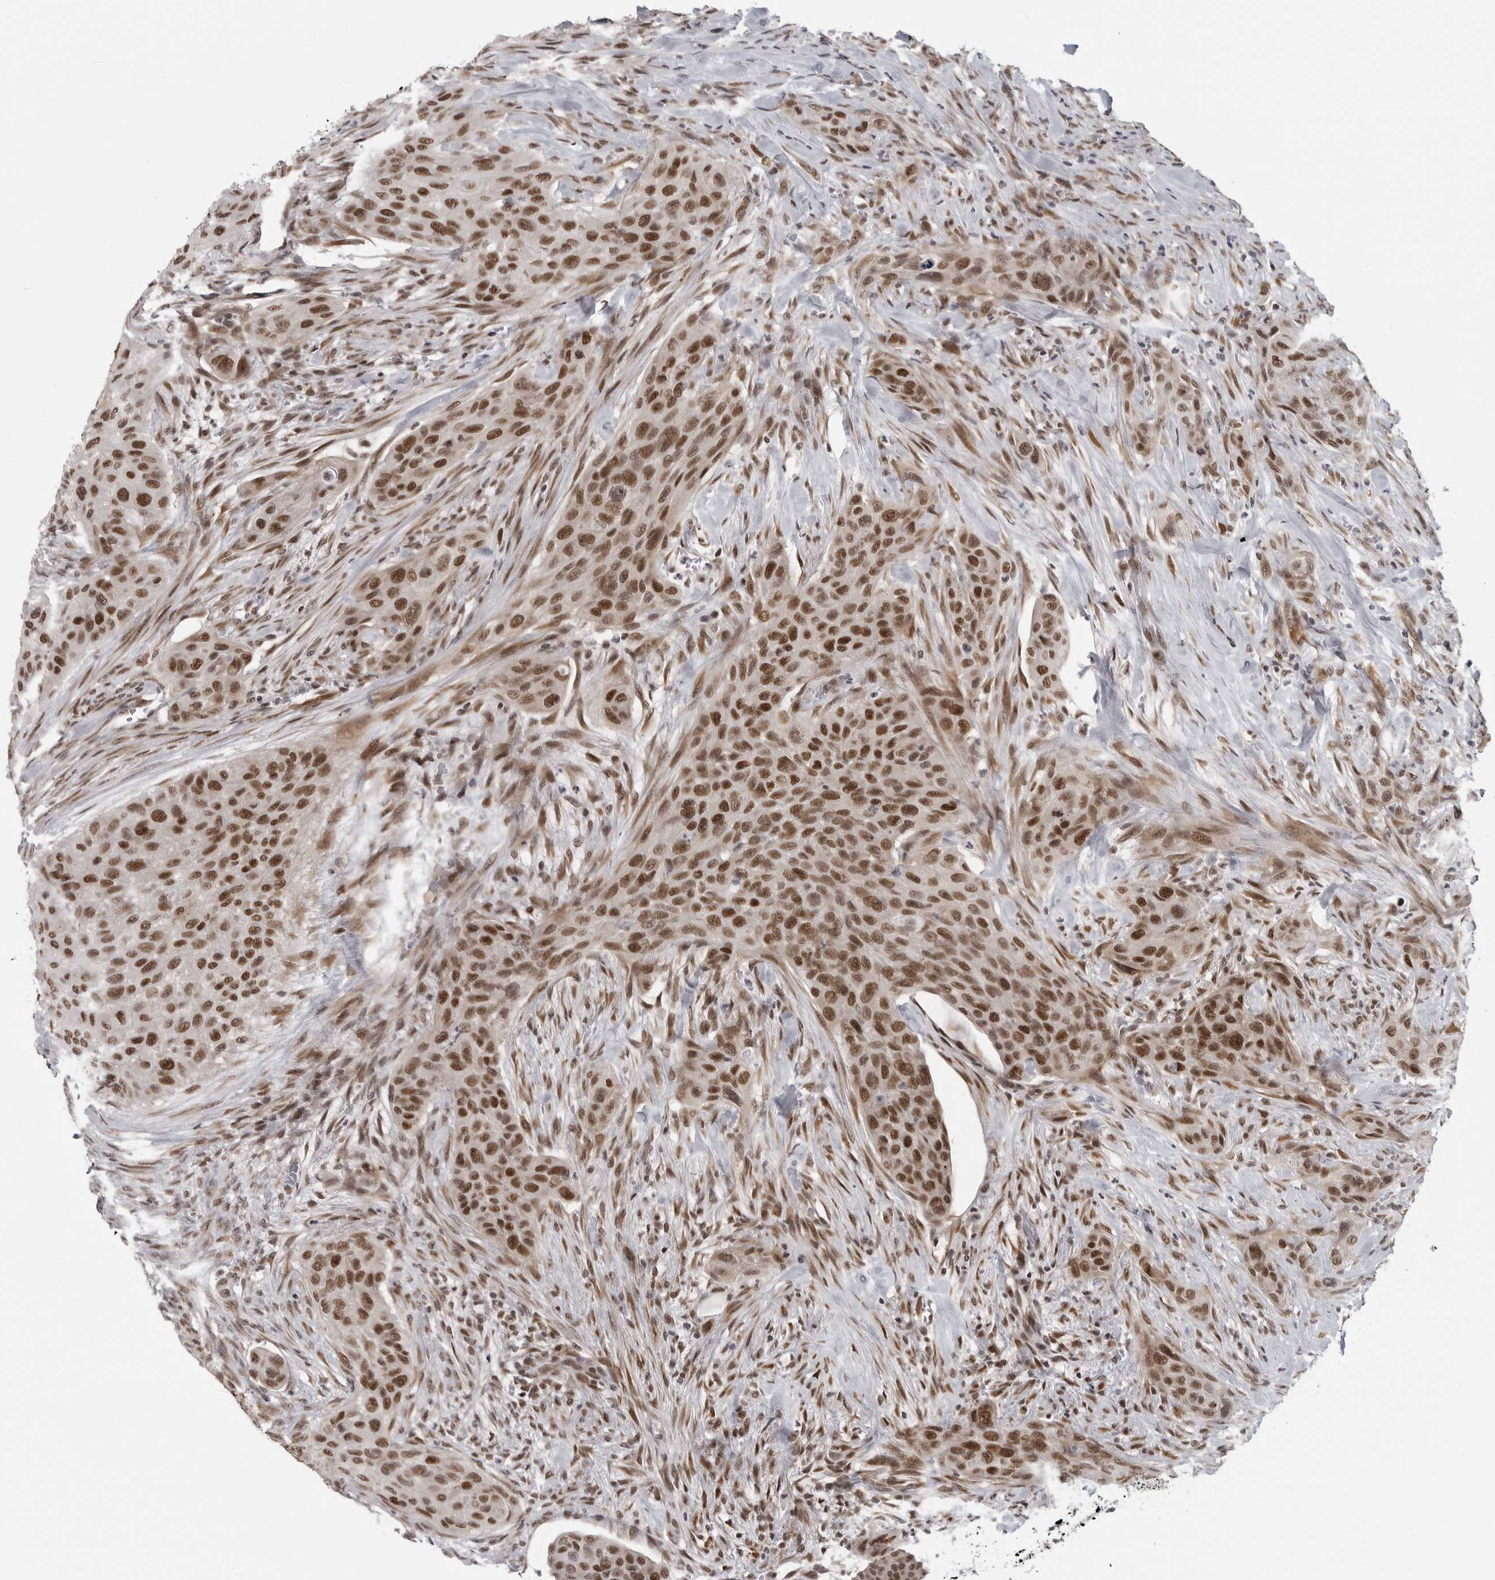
{"staining": {"intensity": "moderate", "quantity": ">75%", "location": "nuclear"}, "tissue": "urothelial cancer", "cell_type": "Tumor cells", "image_type": "cancer", "snomed": [{"axis": "morphology", "description": "Urothelial carcinoma, High grade"}, {"axis": "topography", "description": "Urinary bladder"}], "caption": "The micrograph demonstrates a brown stain indicating the presence of a protein in the nuclear of tumor cells in urothelial cancer. Using DAB (brown) and hematoxylin (blue) stains, captured at high magnification using brightfield microscopy.", "gene": "PRDM10", "patient": {"sex": "male", "age": 35}}